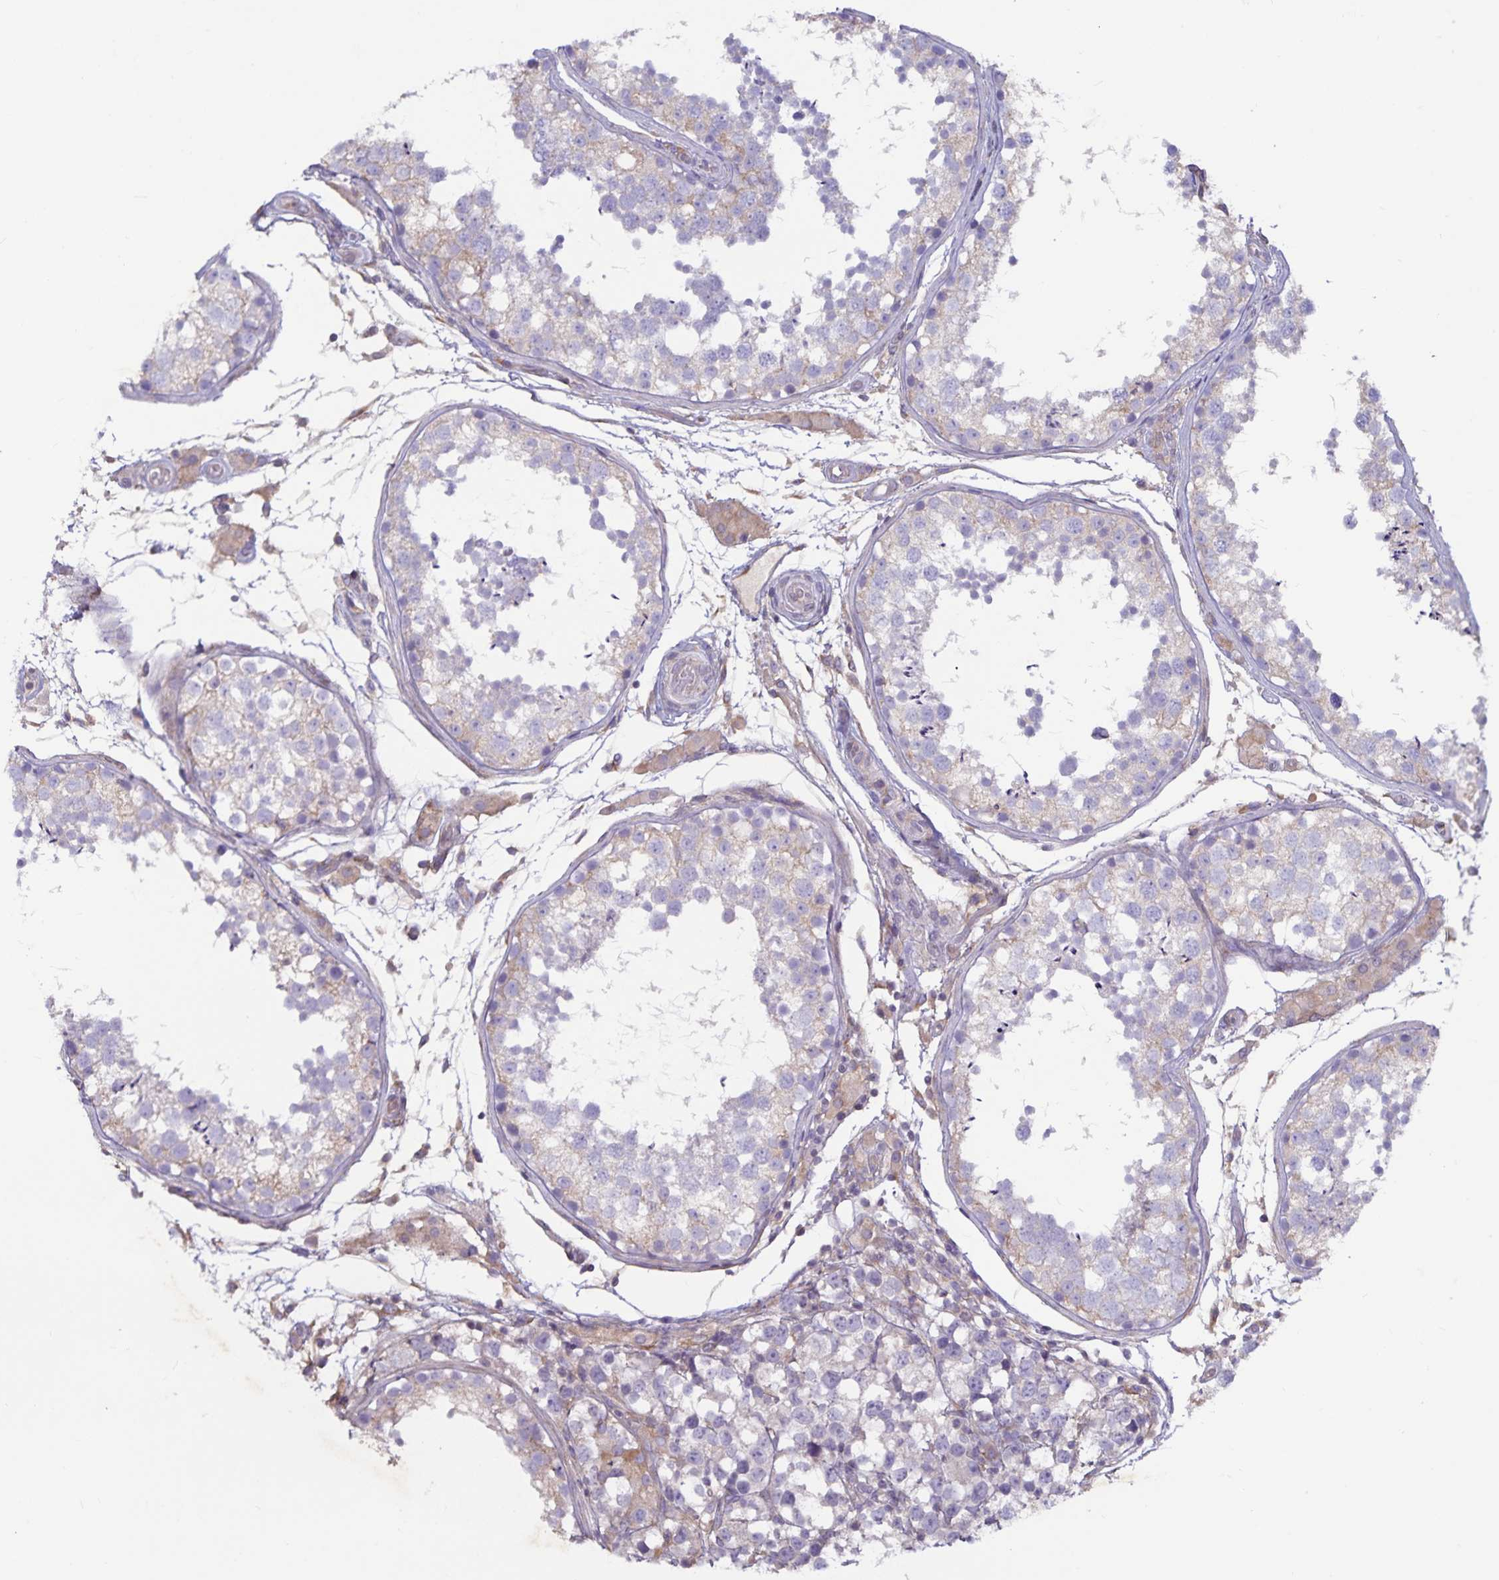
{"staining": {"intensity": "weak", "quantity": "<25%", "location": "cytoplasmic/membranous"}, "tissue": "testis", "cell_type": "Cells in seminiferous ducts", "image_type": "normal", "snomed": [{"axis": "morphology", "description": "Normal tissue, NOS"}, {"axis": "morphology", "description": "Seminoma, NOS"}, {"axis": "topography", "description": "Testis"}], "caption": "Immunohistochemistry (IHC) of normal human testis exhibits no staining in cells in seminiferous ducts.", "gene": "FAM120A", "patient": {"sex": "male", "age": 29}}